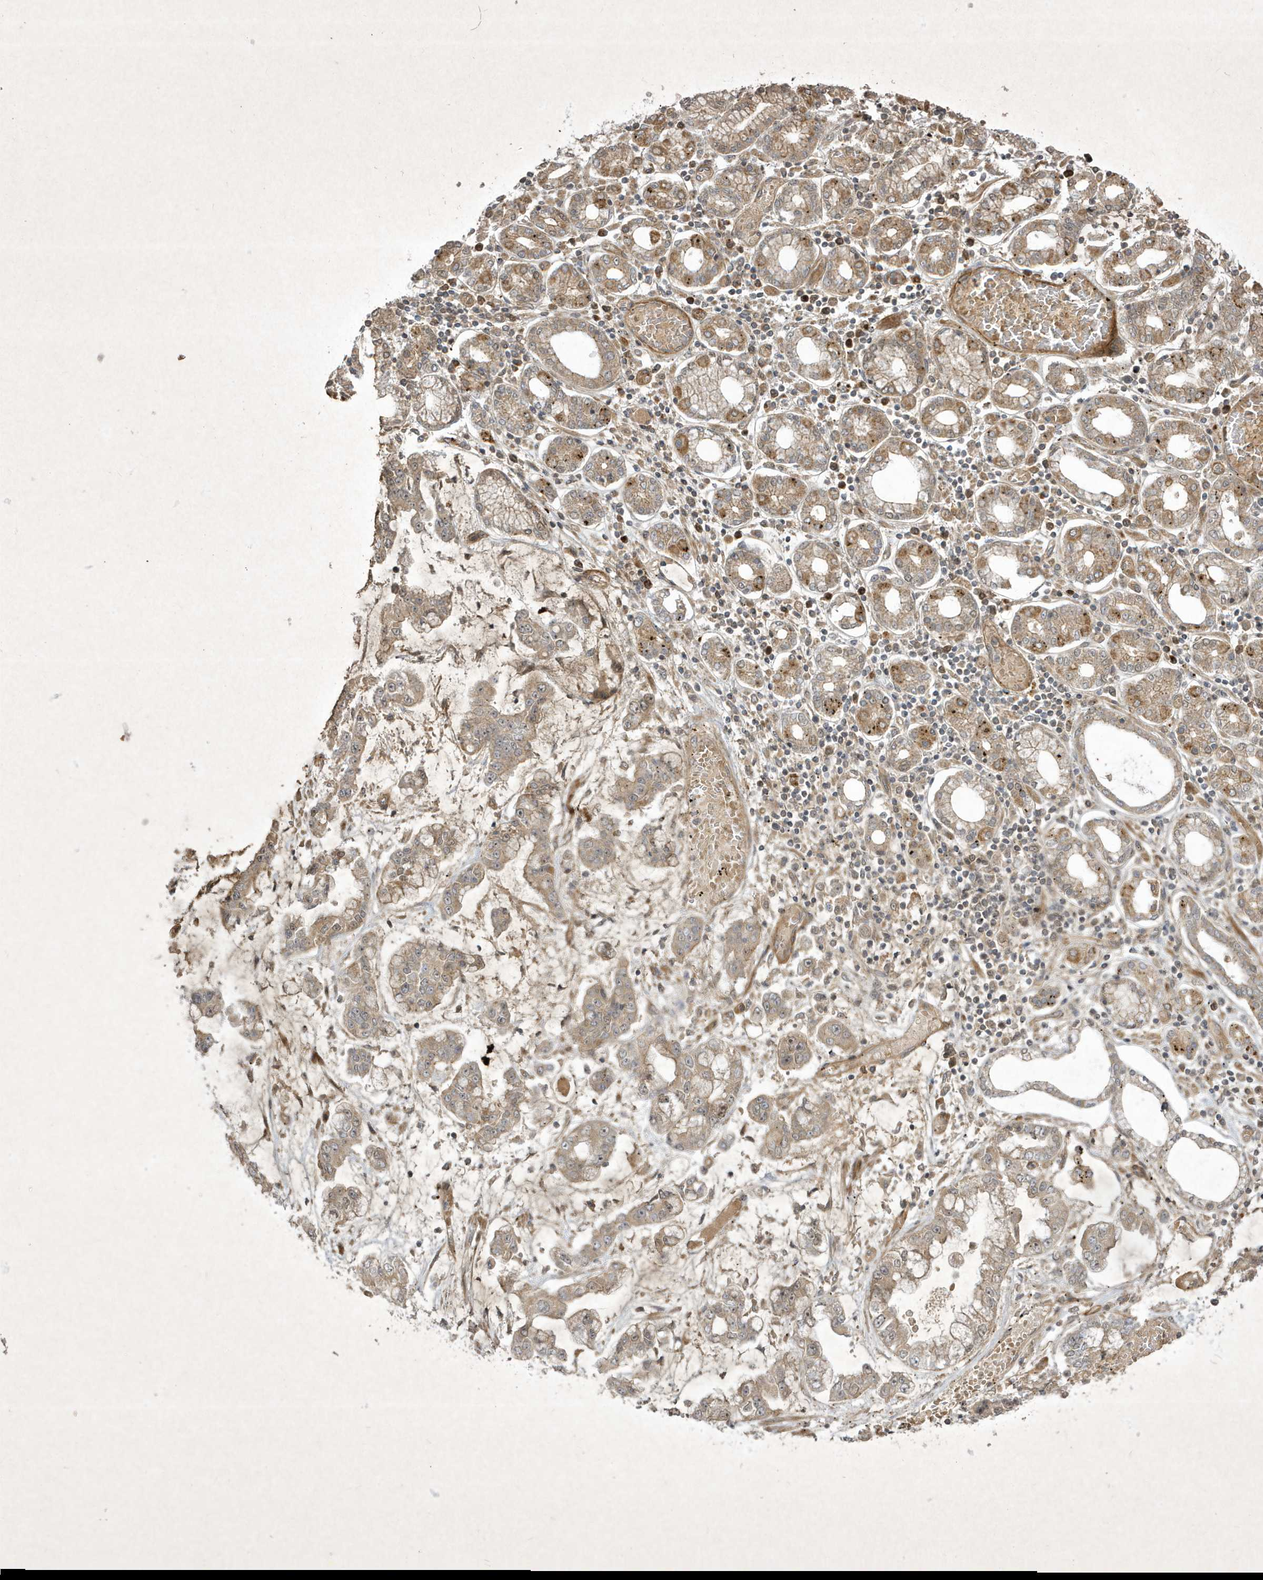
{"staining": {"intensity": "weak", "quantity": ">75%", "location": "cytoplasmic/membranous"}, "tissue": "stomach cancer", "cell_type": "Tumor cells", "image_type": "cancer", "snomed": [{"axis": "morphology", "description": "Normal tissue, NOS"}, {"axis": "morphology", "description": "Adenocarcinoma, NOS"}, {"axis": "topography", "description": "Stomach, upper"}, {"axis": "topography", "description": "Stomach"}], "caption": "Protein expression analysis of human stomach adenocarcinoma reveals weak cytoplasmic/membranous staining in approximately >75% of tumor cells.", "gene": "FAM83C", "patient": {"sex": "male", "age": 76}}